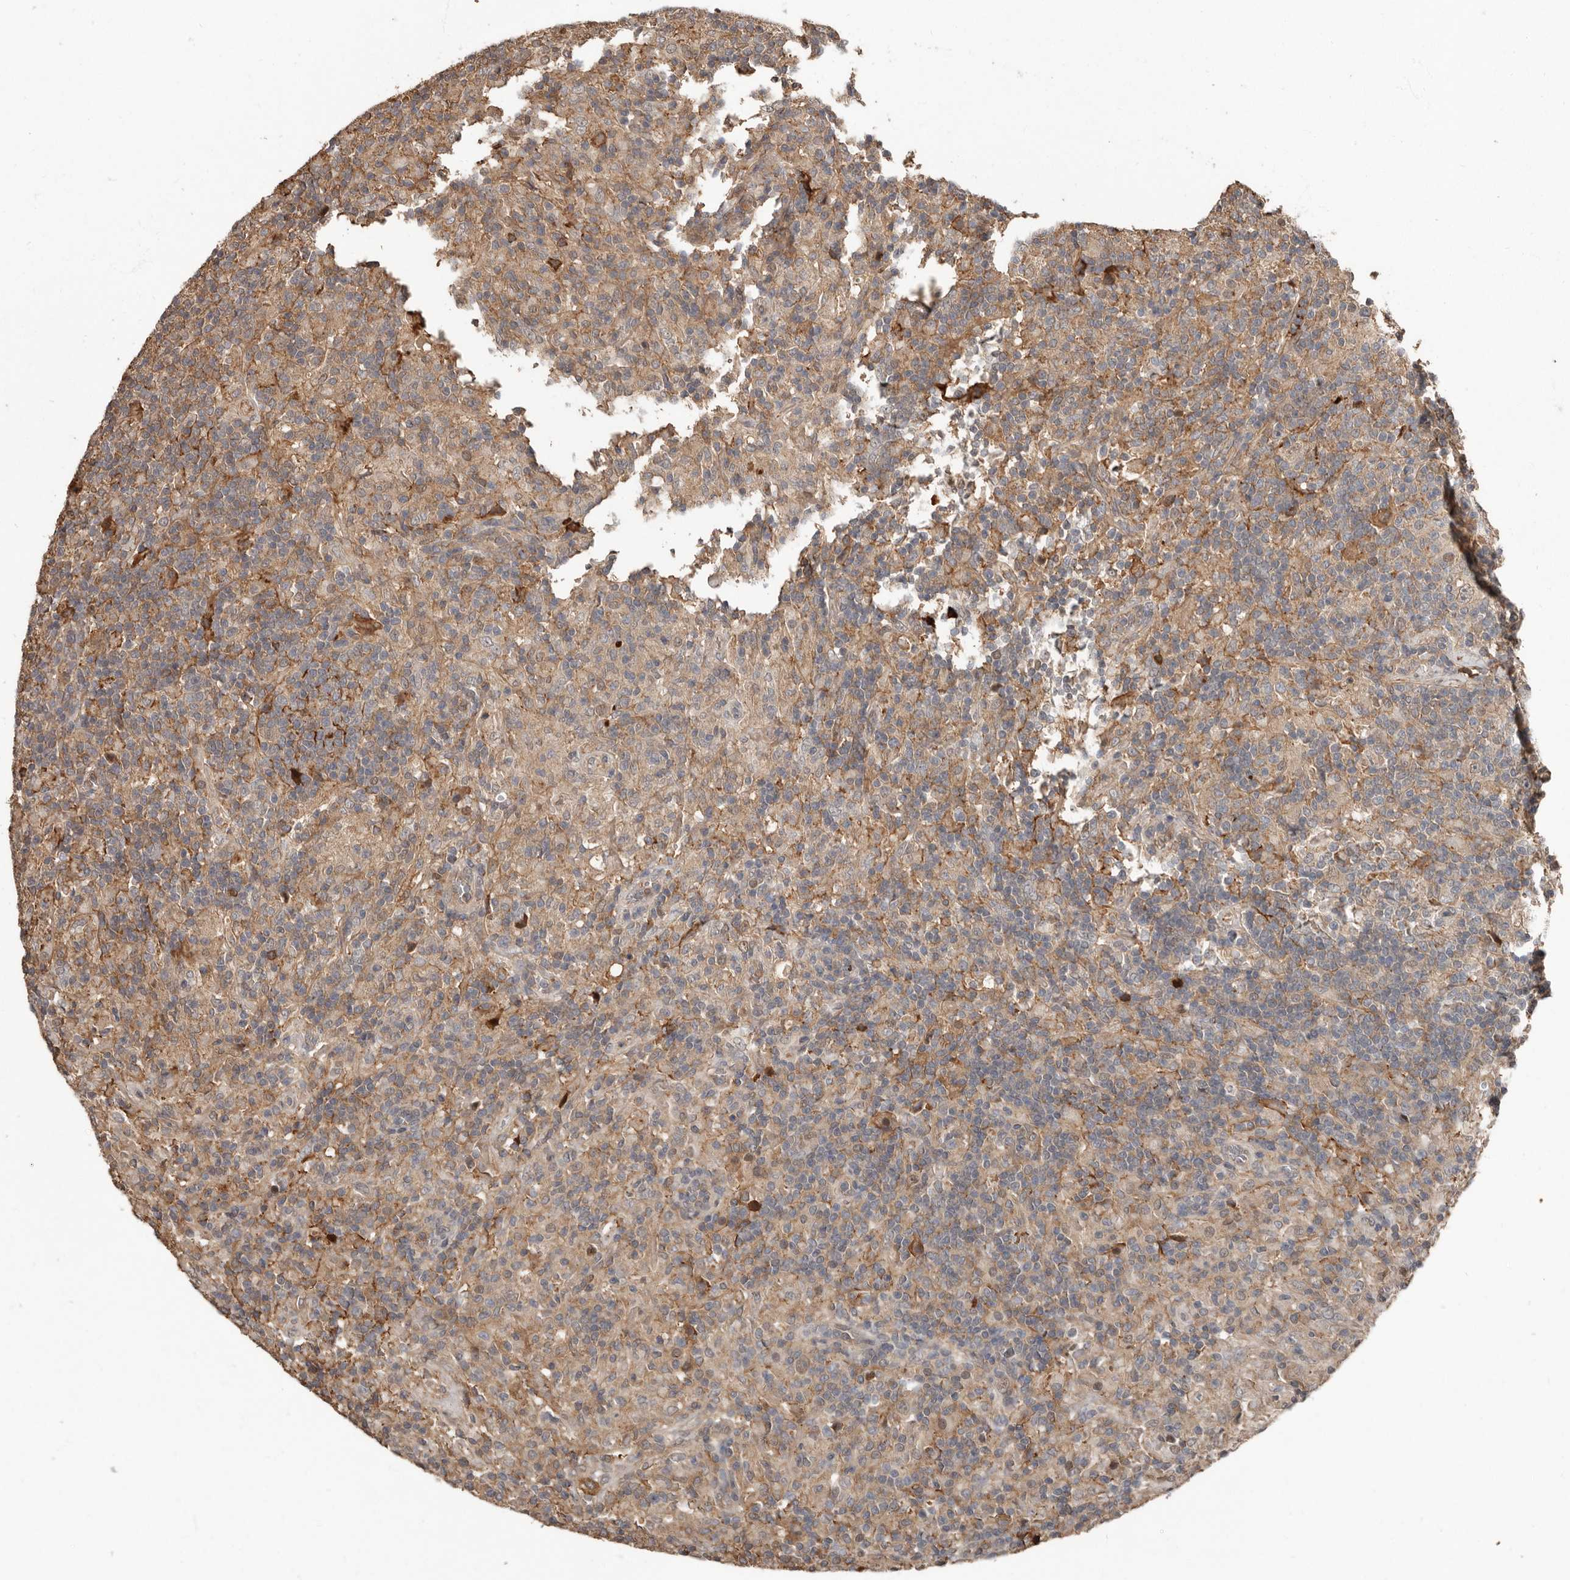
{"staining": {"intensity": "negative", "quantity": "none", "location": "none"}, "tissue": "lymphoma", "cell_type": "Tumor cells", "image_type": "cancer", "snomed": [{"axis": "morphology", "description": "Hodgkin's disease, NOS"}, {"axis": "topography", "description": "Lymph node"}], "caption": "DAB (3,3'-diaminobenzidine) immunohistochemical staining of human lymphoma reveals no significant expression in tumor cells.", "gene": "LRGUK", "patient": {"sex": "male", "age": 70}}